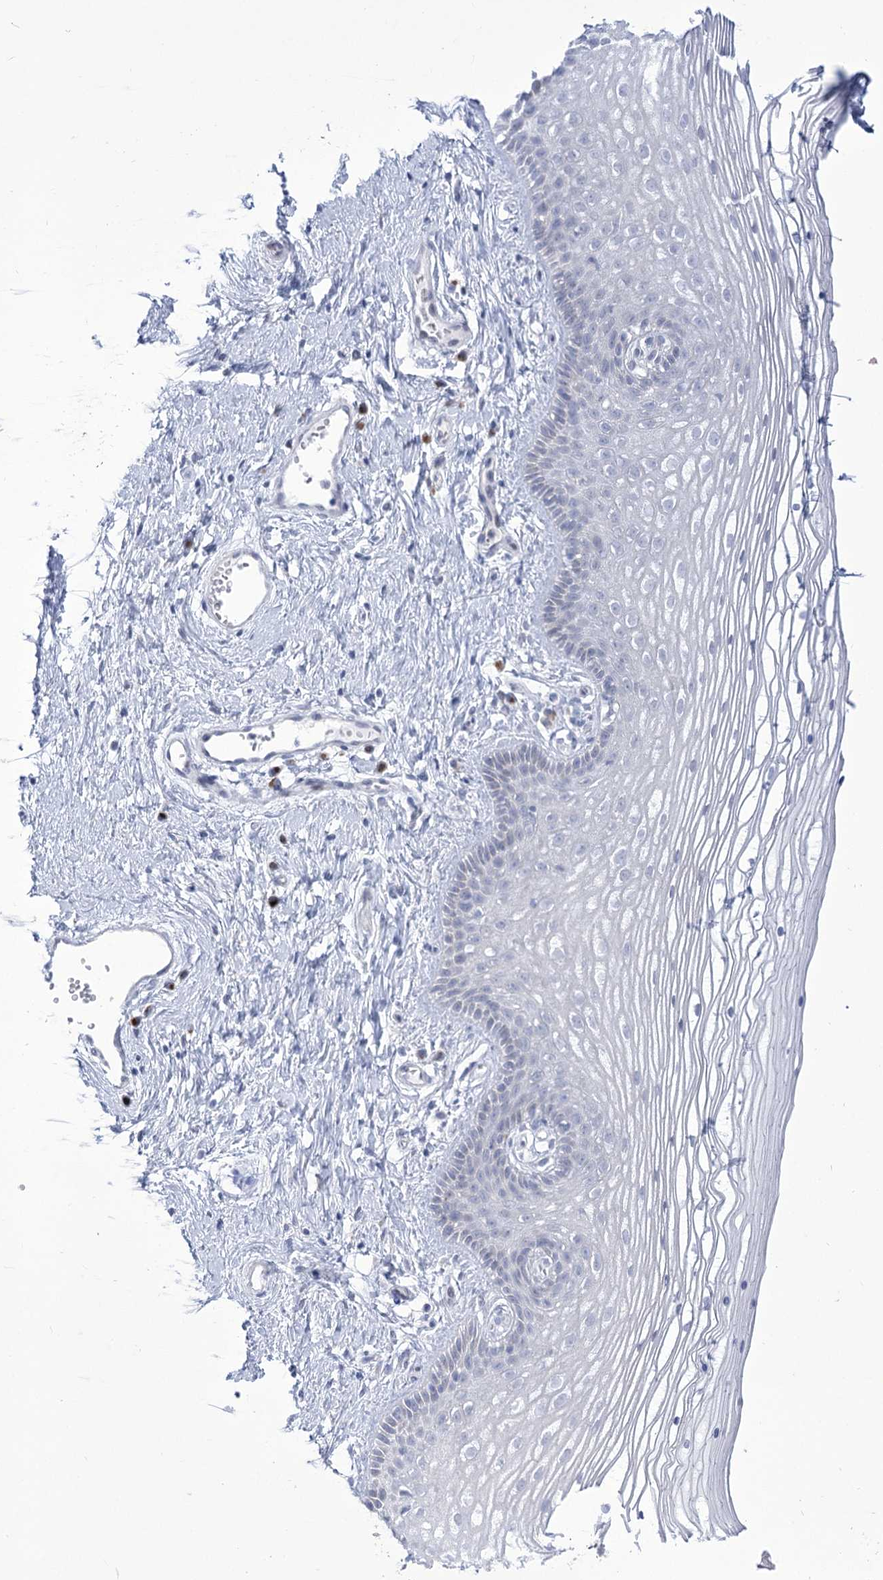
{"staining": {"intensity": "negative", "quantity": "none", "location": "none"}, "tissue": "vagina", "cell_type": "Squamous epithelial cells", "image_type": "normal", "snomed": [{"axis": "morphology", "description": "Normal tissue, NOS"}, {"axis": "topography", "description": "Vagina"}], "caption": "A high-resolution image shows immunohistochemistry (IHC) staining of normal vagina, which demonstrates no significant positivity in squamous epithelial cells.", "gene": "BEND7", "patient": {"sex": "female", "age": 46}}